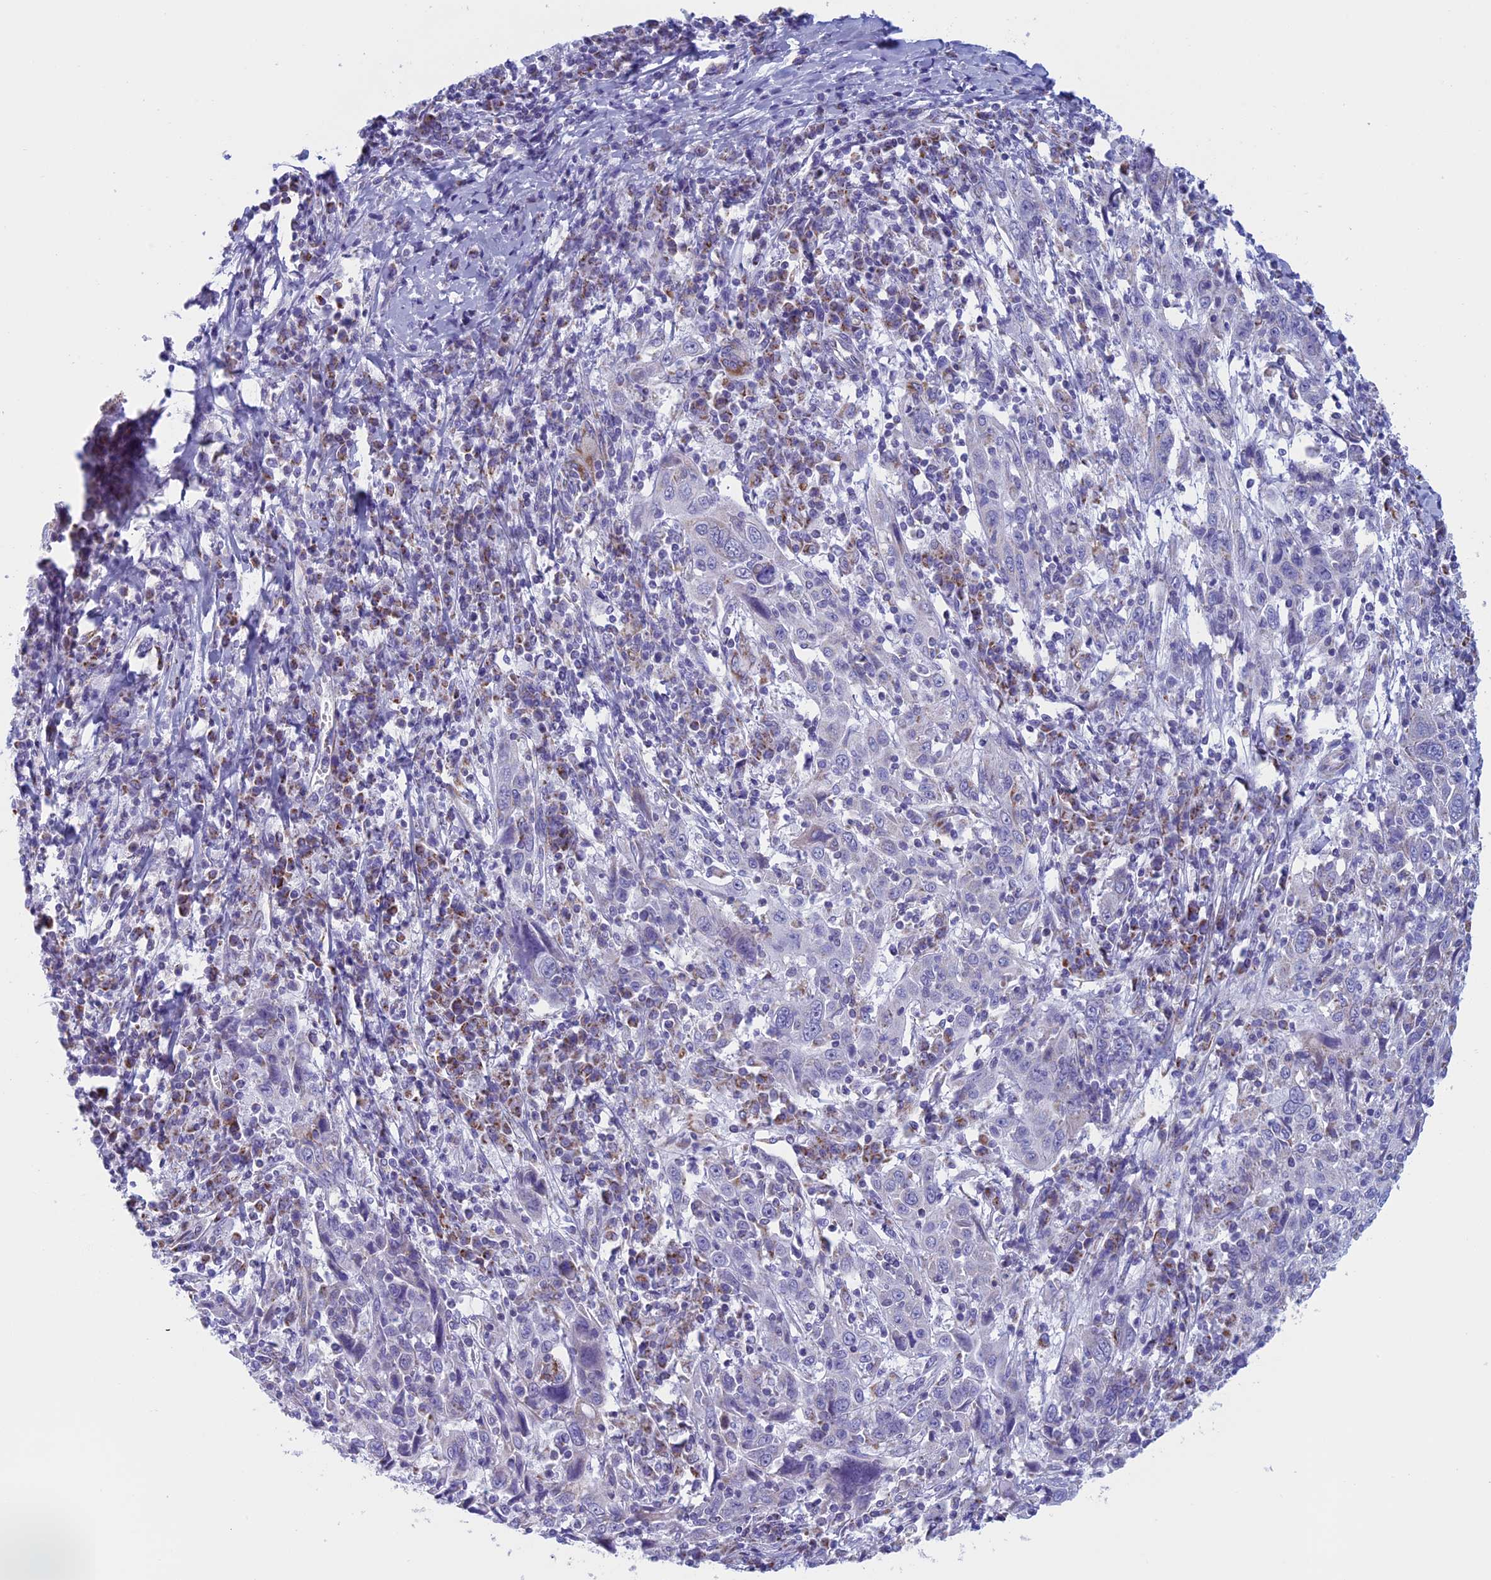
{"staining": {"intensity": "negative", "quantity": "none", "location": "none"}, "tissue": "cervical cancer", "cell_type": "Tumor cells", "image_type": "cancer", "snomed": [{"axis": "morphology", "description": "Squamous cell carcinoma, NOS"}, {"axis": "topography", "description": "Cervix"}], "caption": "Histopathology image shows no significant protein positivity in tumor cells of squamous cell carcinoma (cervical).", "gene": "NDUFB9", "patient": {"sex": "female", "age": 46}}